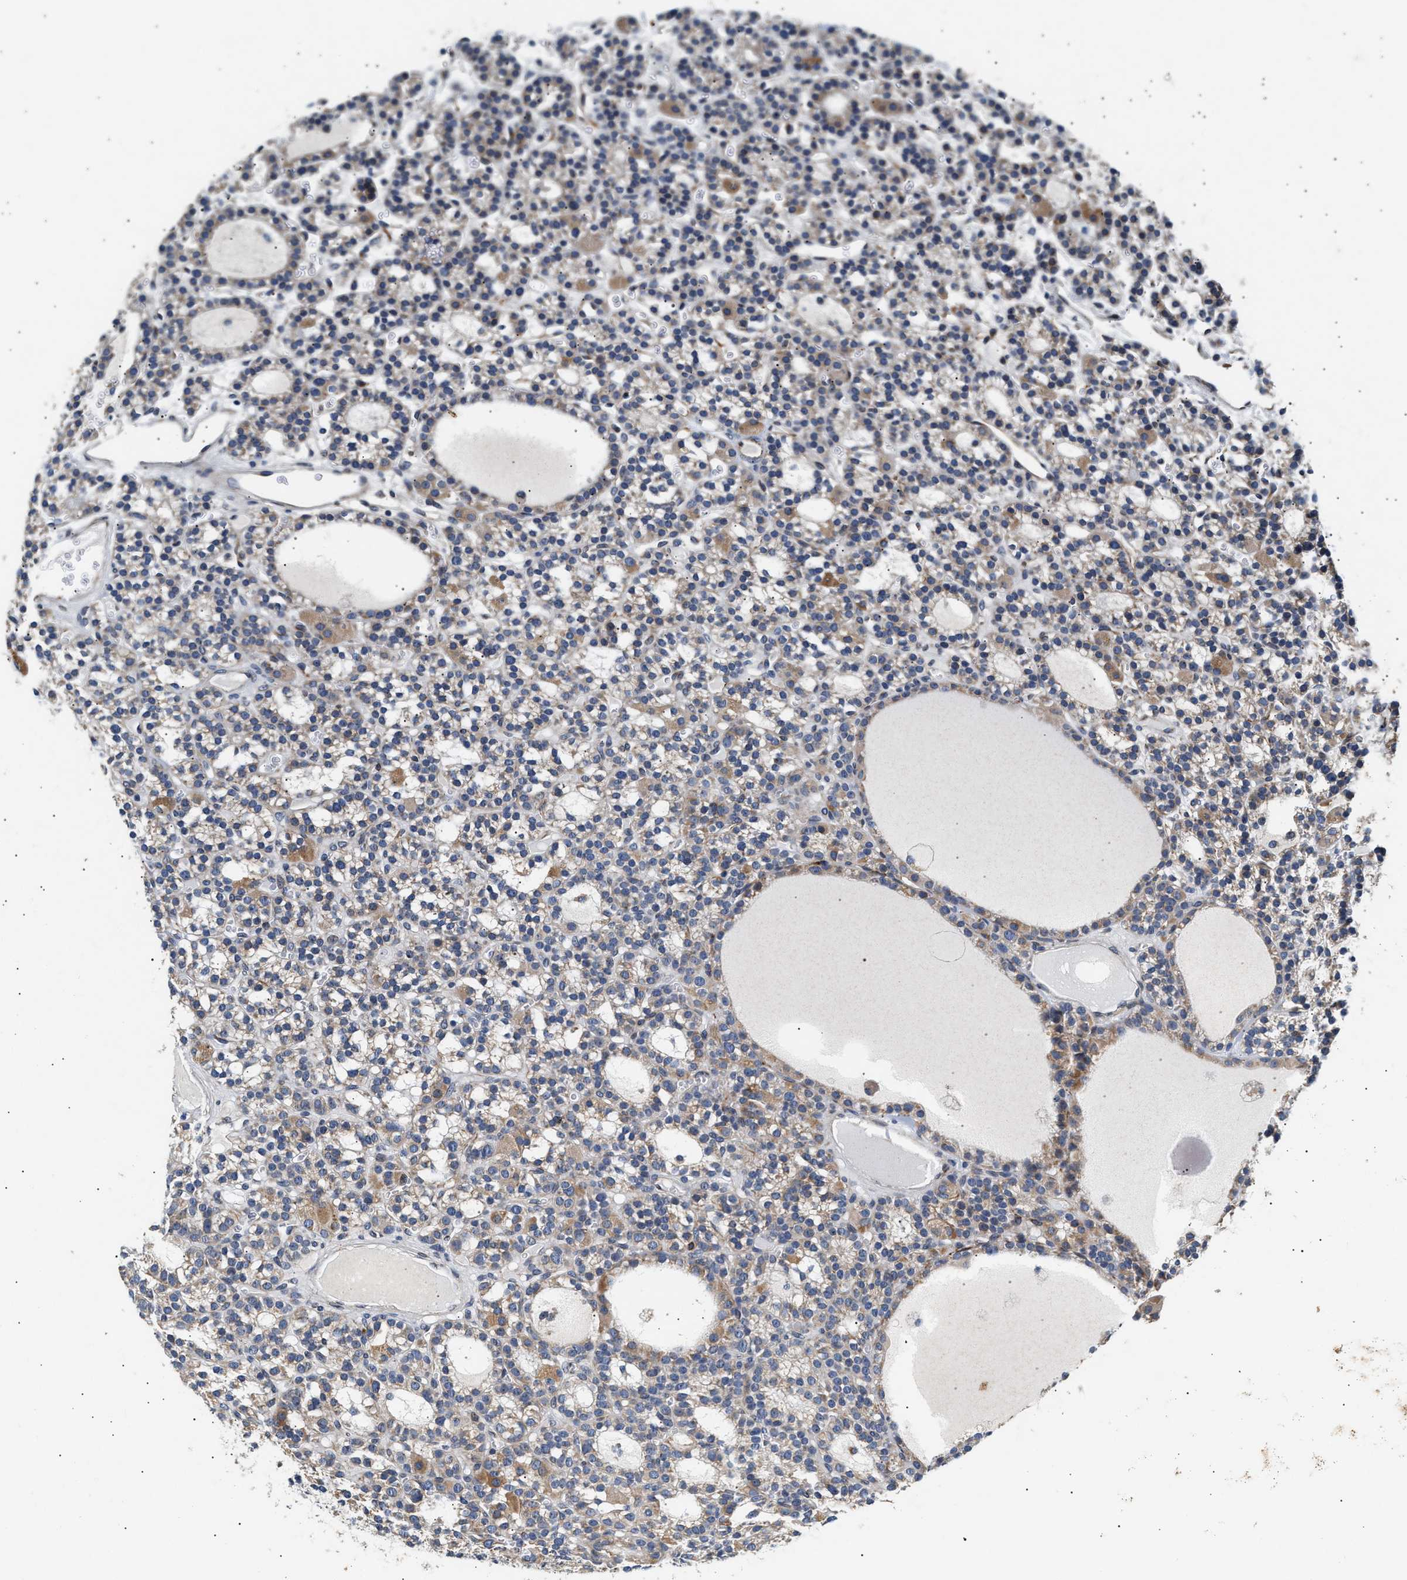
{"staining": {"intensity": "weak", "quantity": ">75%", "location": "cytoplasmic/membranous"}, "tissue": "parathyroid gland", "cell_type": "Glandular cells", "image_type": "normal", "snomed": [{"axis": "morphology", "description": "Normal tissue, NOS"}, {"axis": "morphology", "description": "Adenoma, NOS"}, {"axis": "topography", "description": "Parathyroid gland"}], "caption": "Glandular cells demonstrate low levels of weak cytoplasmic/membranous expression in about >75% of cells in benign parathyroid gland. (Brightfield microscopy of DAB IHC at high magnification).", "gene": "IFT74", "patient": {"sex": "female", "age": 58}}